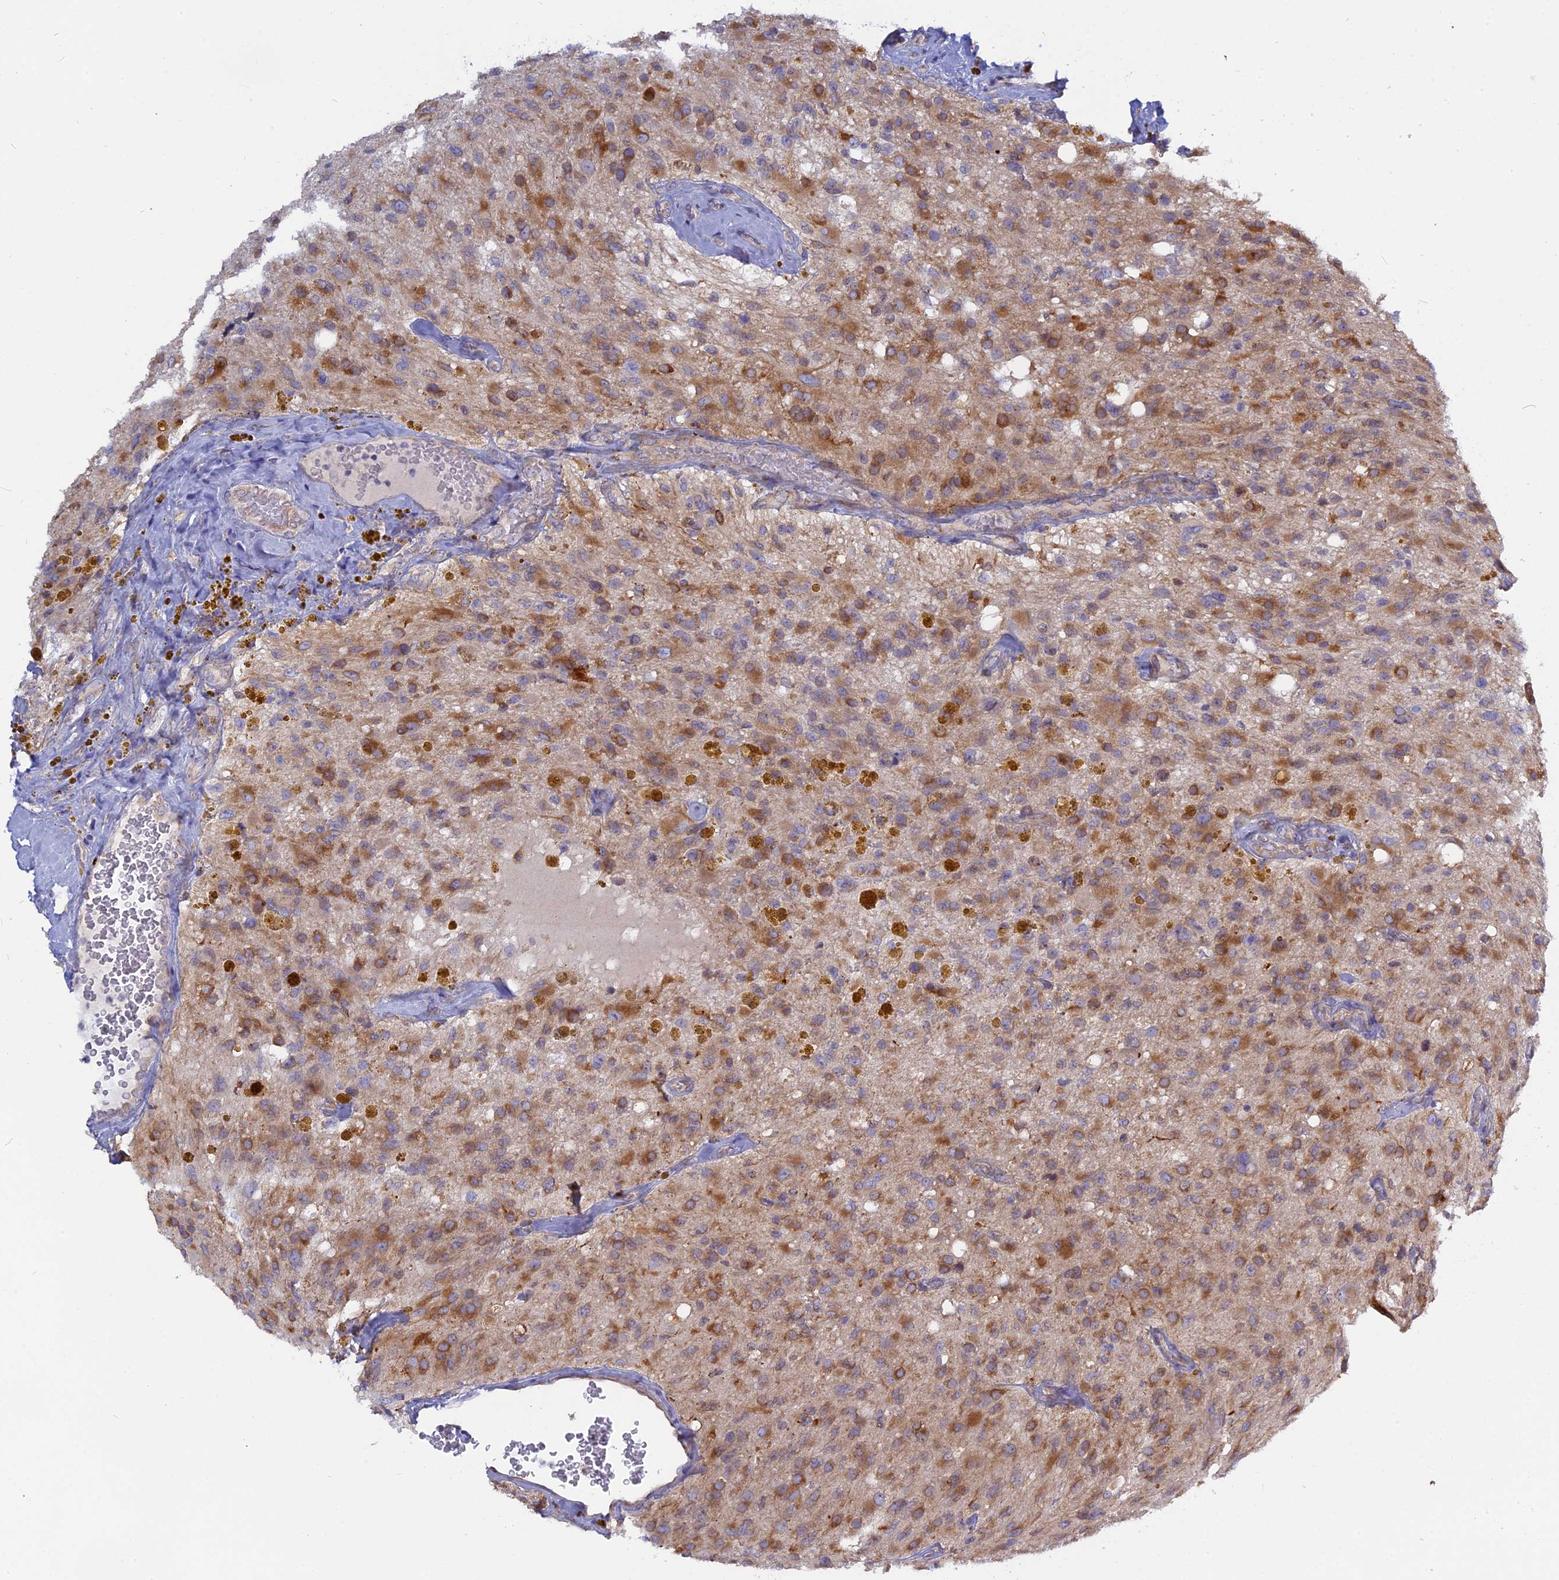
{"staining": {"intensity": "moderate", "quantity": "25%-75%", "location": "cytoplasmic/membranous"}, "tissue": "glioma", "cell_type": "Tumor cells", "image_type": "cancer", "snomed": [{"axis": "morphology", "description": "Glioma, malignant, High grade"}, {"axis": "topography", "description": "Brain"}], "caption": "The image displays immunohistochemical staining of glioma. There is moderate cytoplasmic/membranous expression is identified in approximately 25%-75% of tumor cells.", "gene": "TLCD1", "patient": {"sex": "male", "age": 69}}